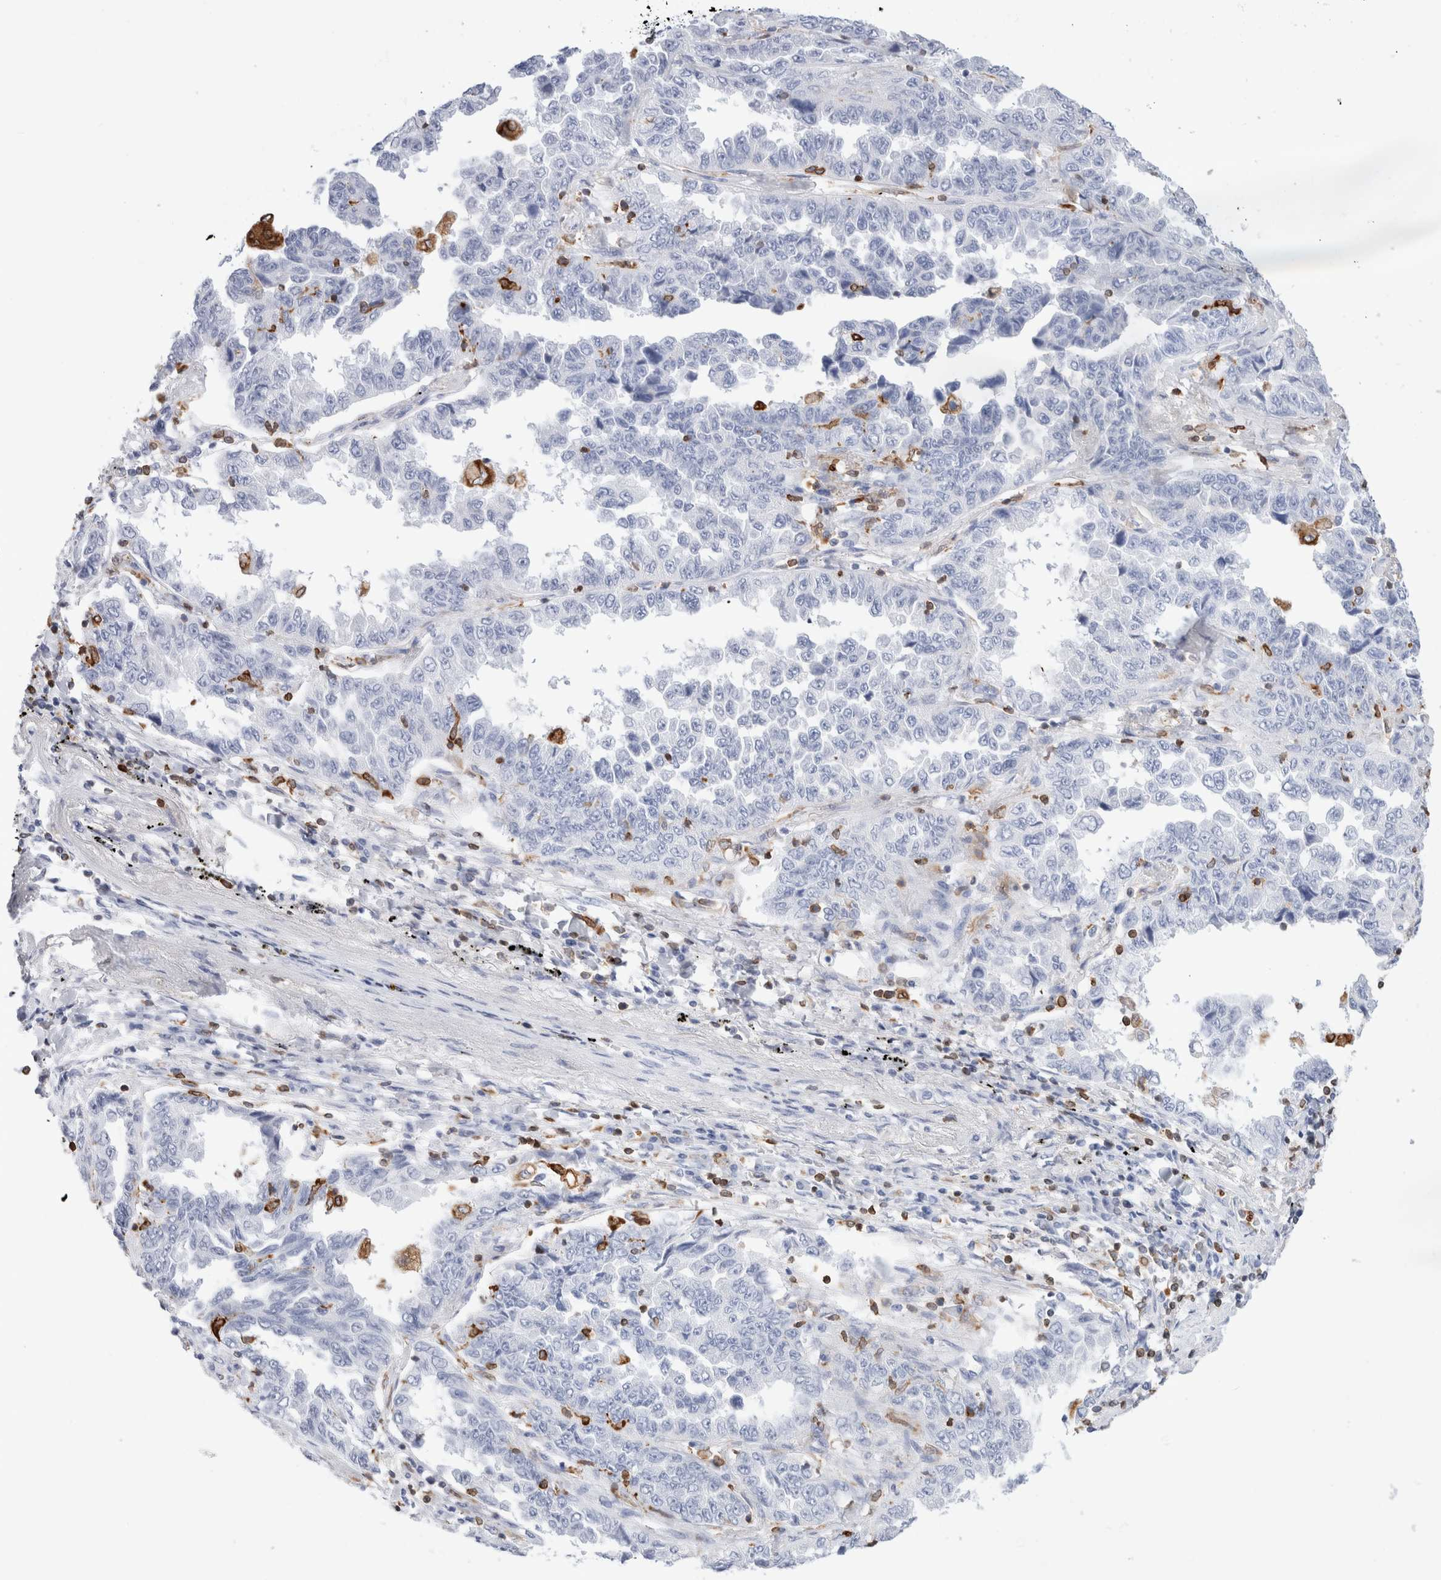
{"staining": {"intensity": "negative", "quantity": "none", "location": "none"}, "tissue": "lung cancer", "cell_type": "Tumor cells", "image_type": "cancer", "snomed": [{"axis": "morphology", "description": "Adenocarcinoma, NOS"}, {"axis": "topography", "description": "Lung"}], "caption": "Tumor cells are negative for brown protein staining in adenocarcinoma (lung). (DAB (3,3'-diaminobenzidine) immunohistochemistry visualized using brightfield microscopy, high magnification).", "gene": "ALOX5AP", "patient": {"sex": "female", "age": 51}}